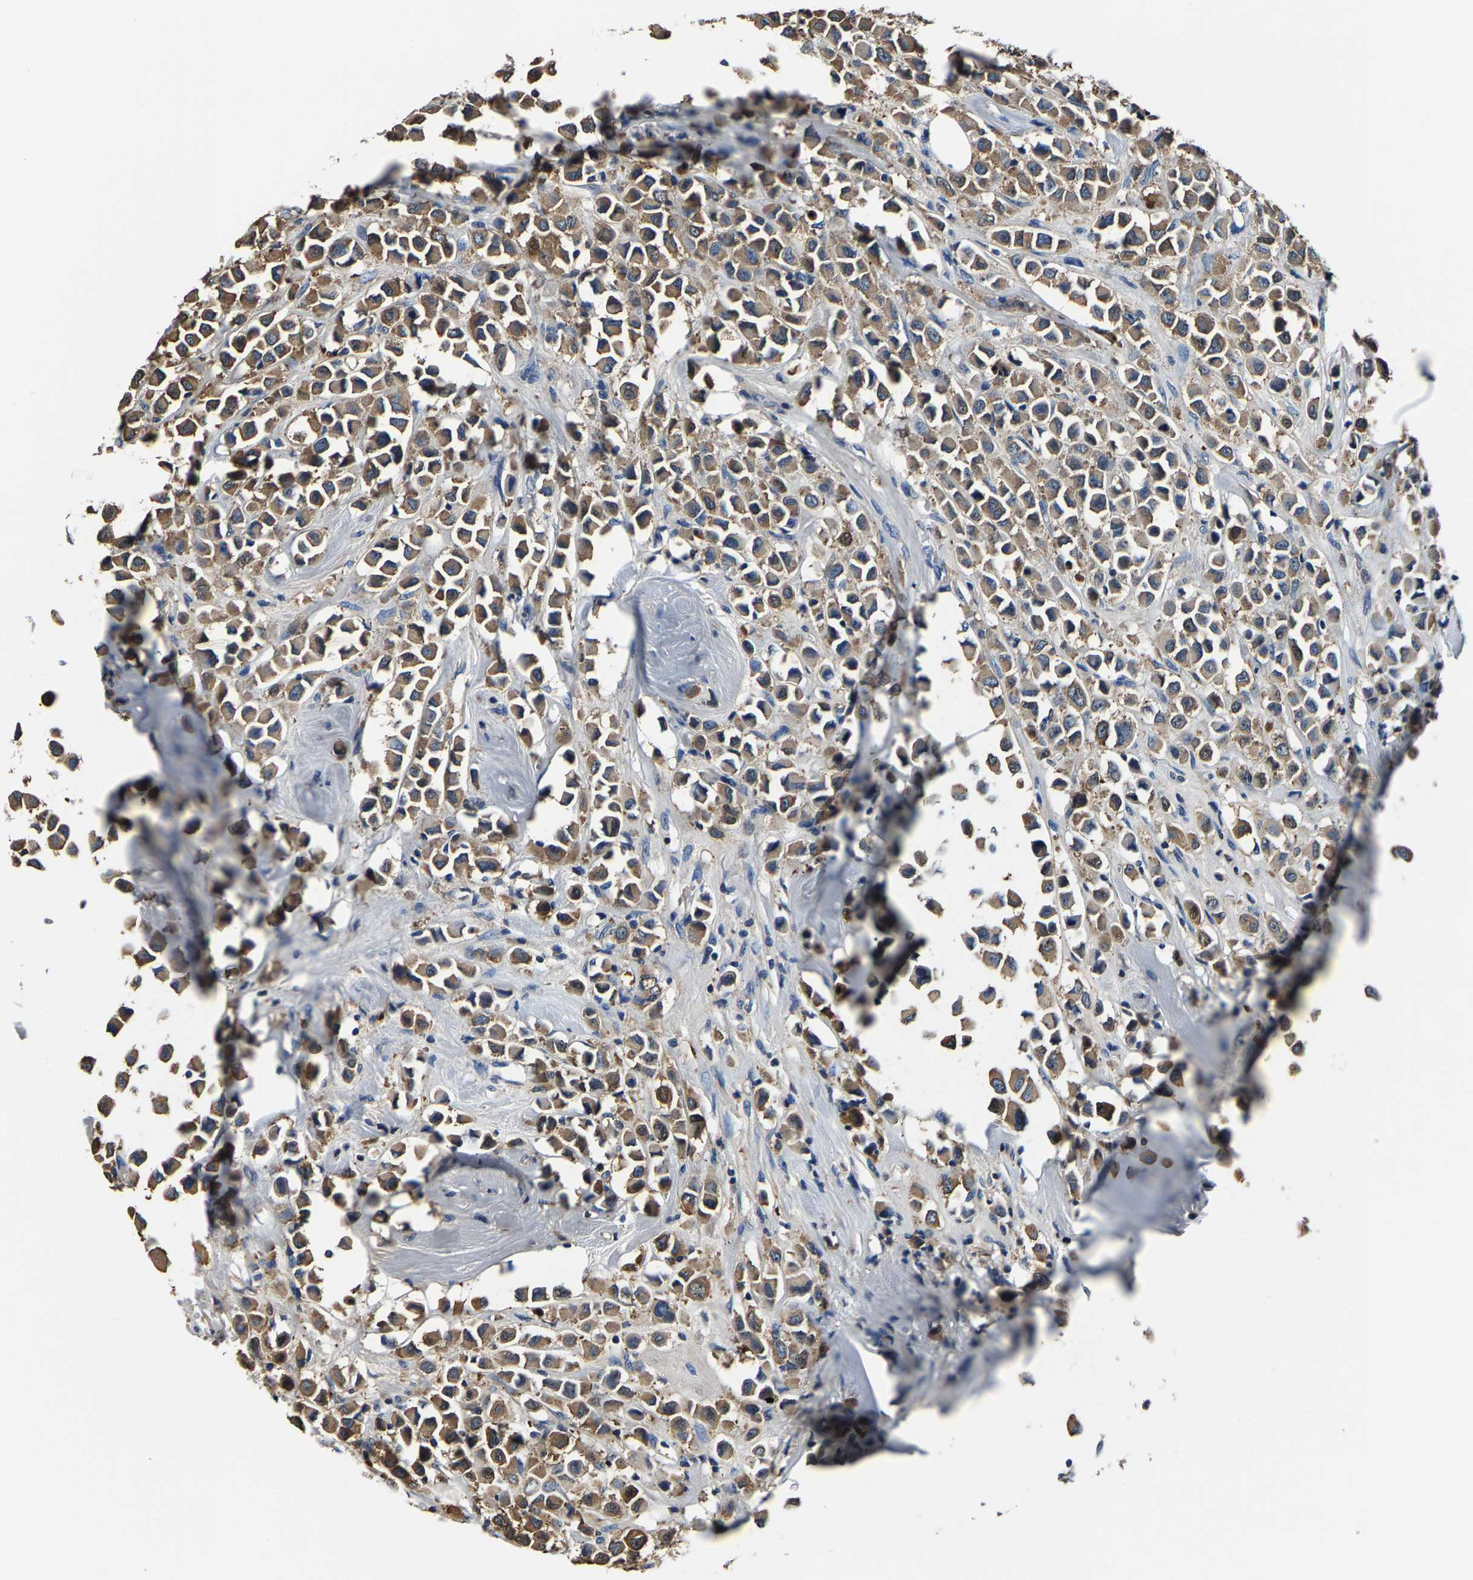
{"staining": {"intensity": "moderate", "quantity": ">75%", "location": "cytoplasmic/membranous"}, "tissue": "breast cancer", "cell_type": "Tumor cells", "image_type": "cancer", "snomed": [{"axis": "morphology", "description": "Duct carcinoma"}, {"axis": "topography", "description": "Breast"}], "caption": "The immunohistochemical stain highlights moderate cytoplasmic/membranous staining in tumor cells of breast invasive ductal carcinoma tissue.", "gene": "ALDOB", "patient": {"sex": "female", "age": 61}}